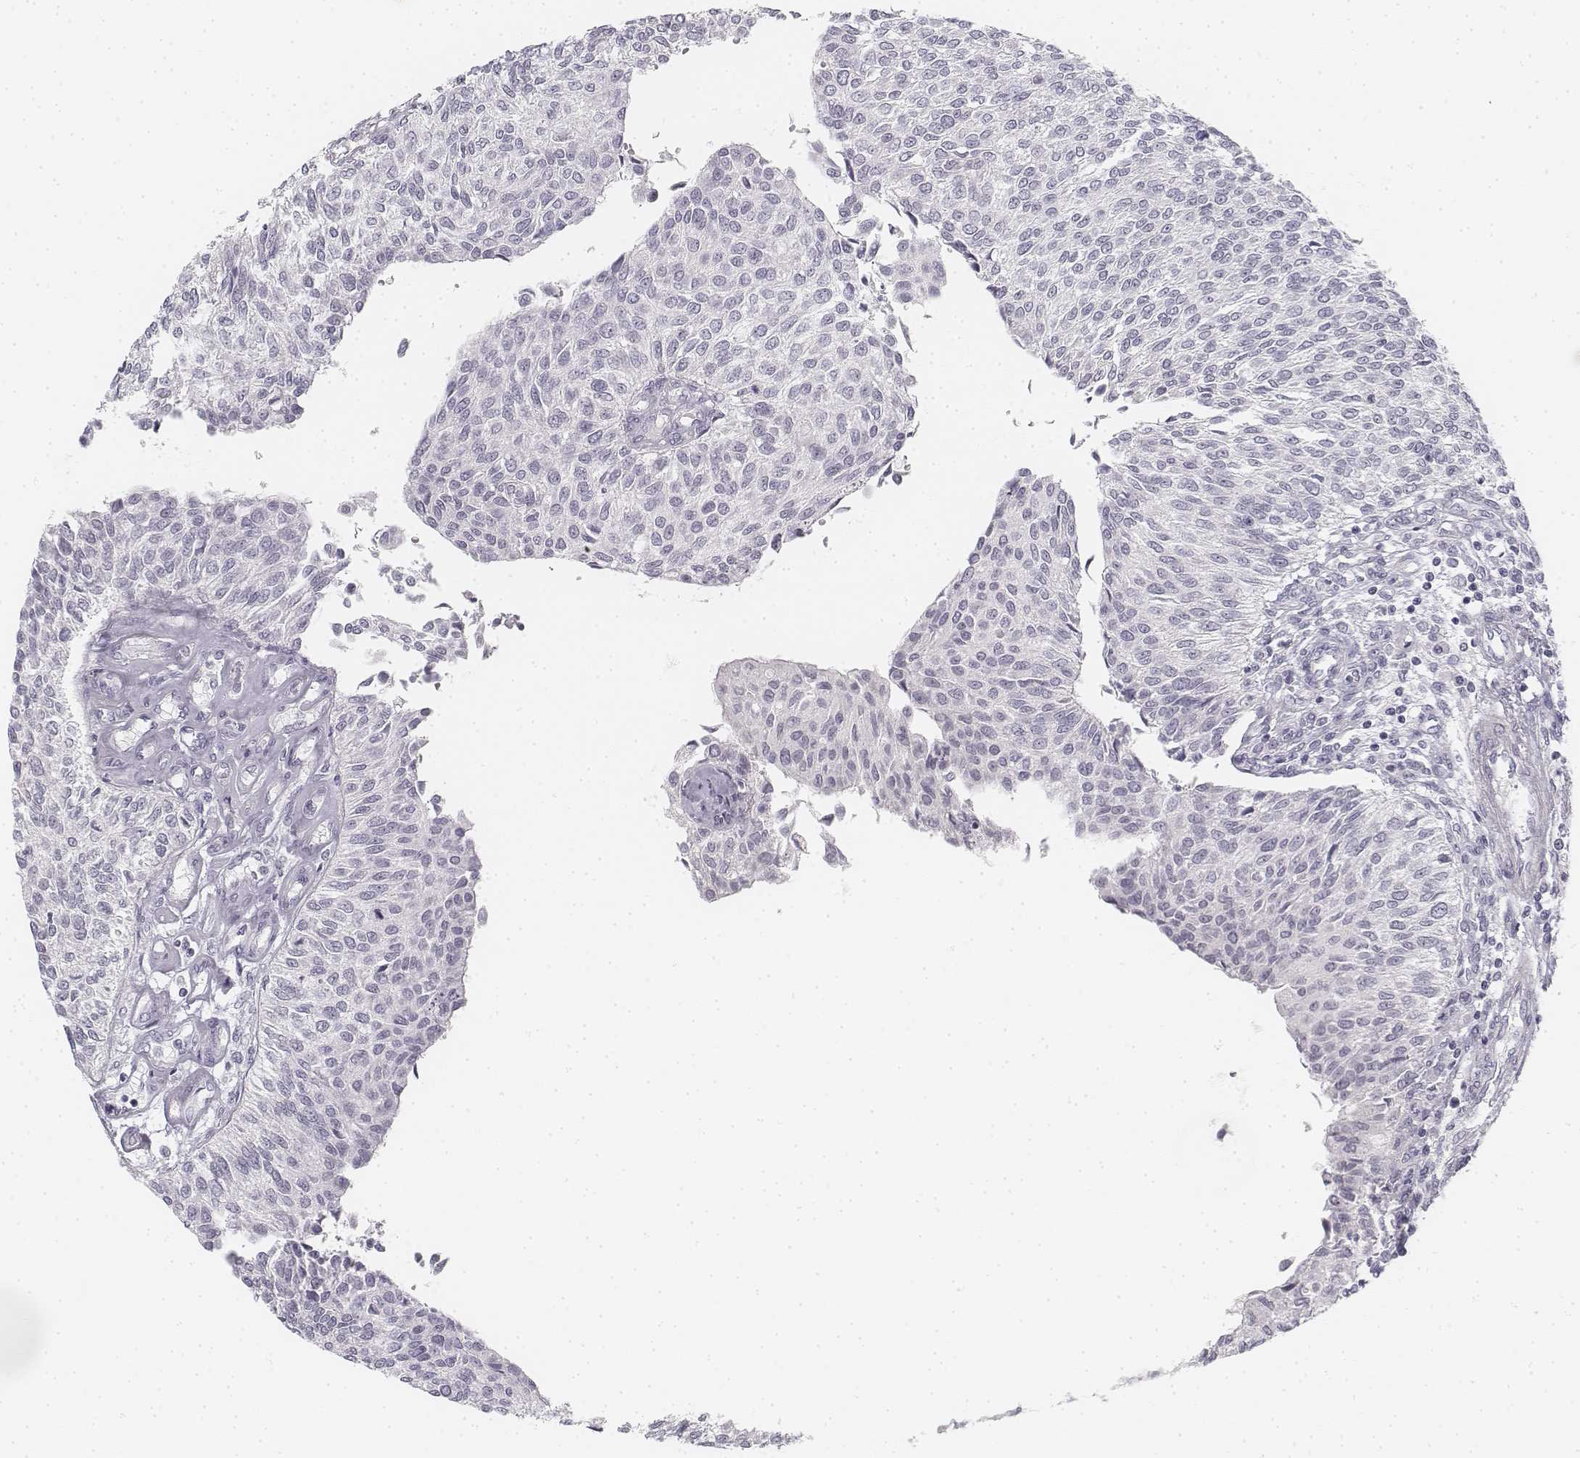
{"staining": {"intensity": "negative", "quantity": "none", "location": "none"}, "tissue": "urothelial cancer", "cell_type": "Tumor cells", "image_type": "cancer", "snomed": [{"axis": "morphology", "description": "Urothelial carcinoma, NOS"}, {"axis": "topography", "description": "Urinary bladder"}], "caption": "The photomicrograph exhibits no staining of tumor cells in transitional cell carcinoma. The staining was performed using DAB to visualize the protein expression in brown, while the nuclei were stained in blue with hematoxylin (Magnification: 20x).", "gene": "KRT25", "patient": {"sex": "male", "age": 55}}